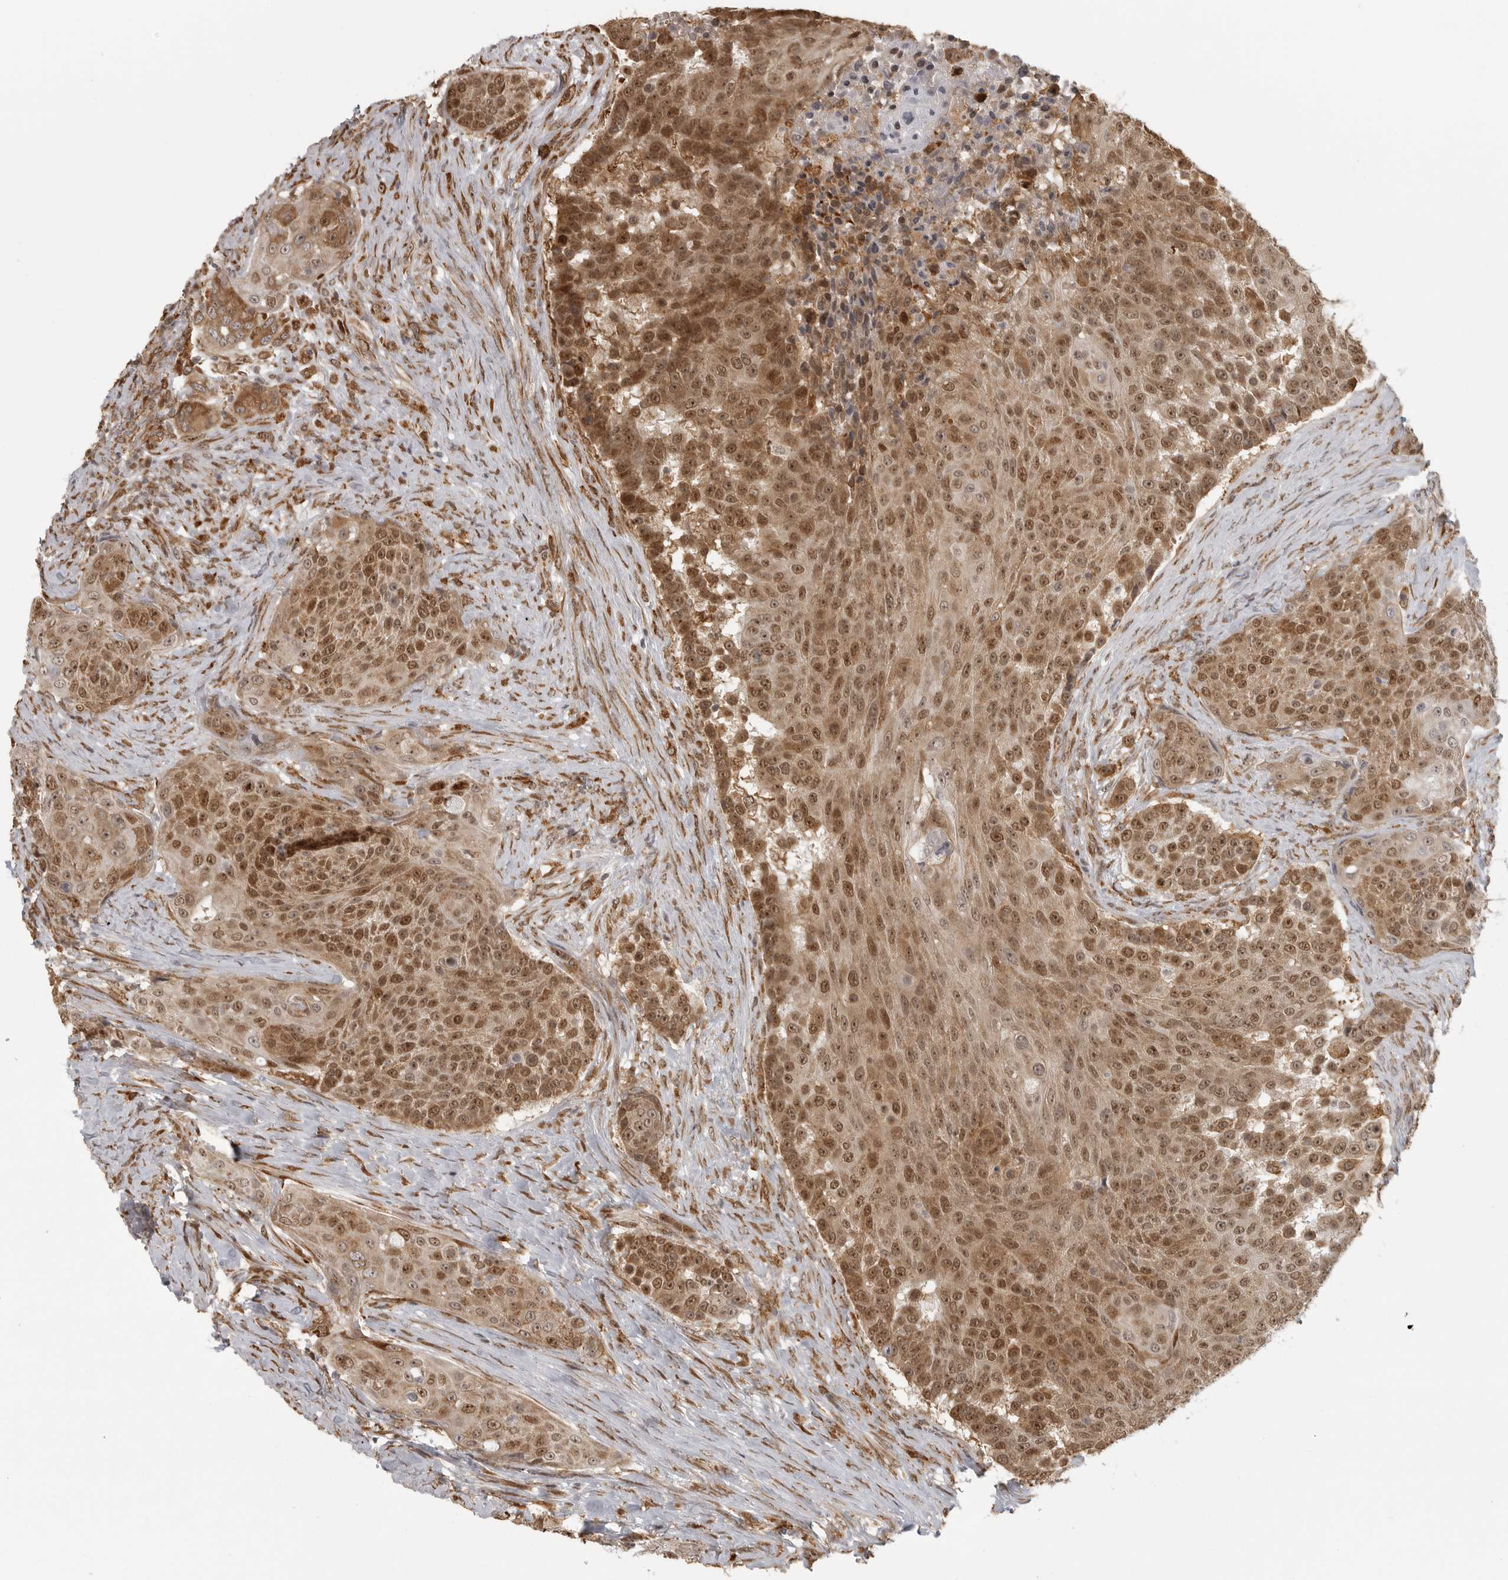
{"staining": {"intensity": "moderate", "quantity": ">75%", "location": "cytoplasmic/membranous,nuclear"}, "tissue": "urothelial cancer", "cell_type": "Tumor cells", "image_type": "cancer", "snomed": [{"axis": "morphology", "description": "Urothelial carcinoma, High grade"}, {"axis": "topography", "description": "Urinary bladder"}], "caption": "Urothelial cancer tissue demonstrates moderate cytoplasmic/membranous and nuclear positivity in about >75% of tumor cells, visualized by immunohistochemistry.", "gene": "ISG20L2", "patient": {"sex": "female", "age": 63}}